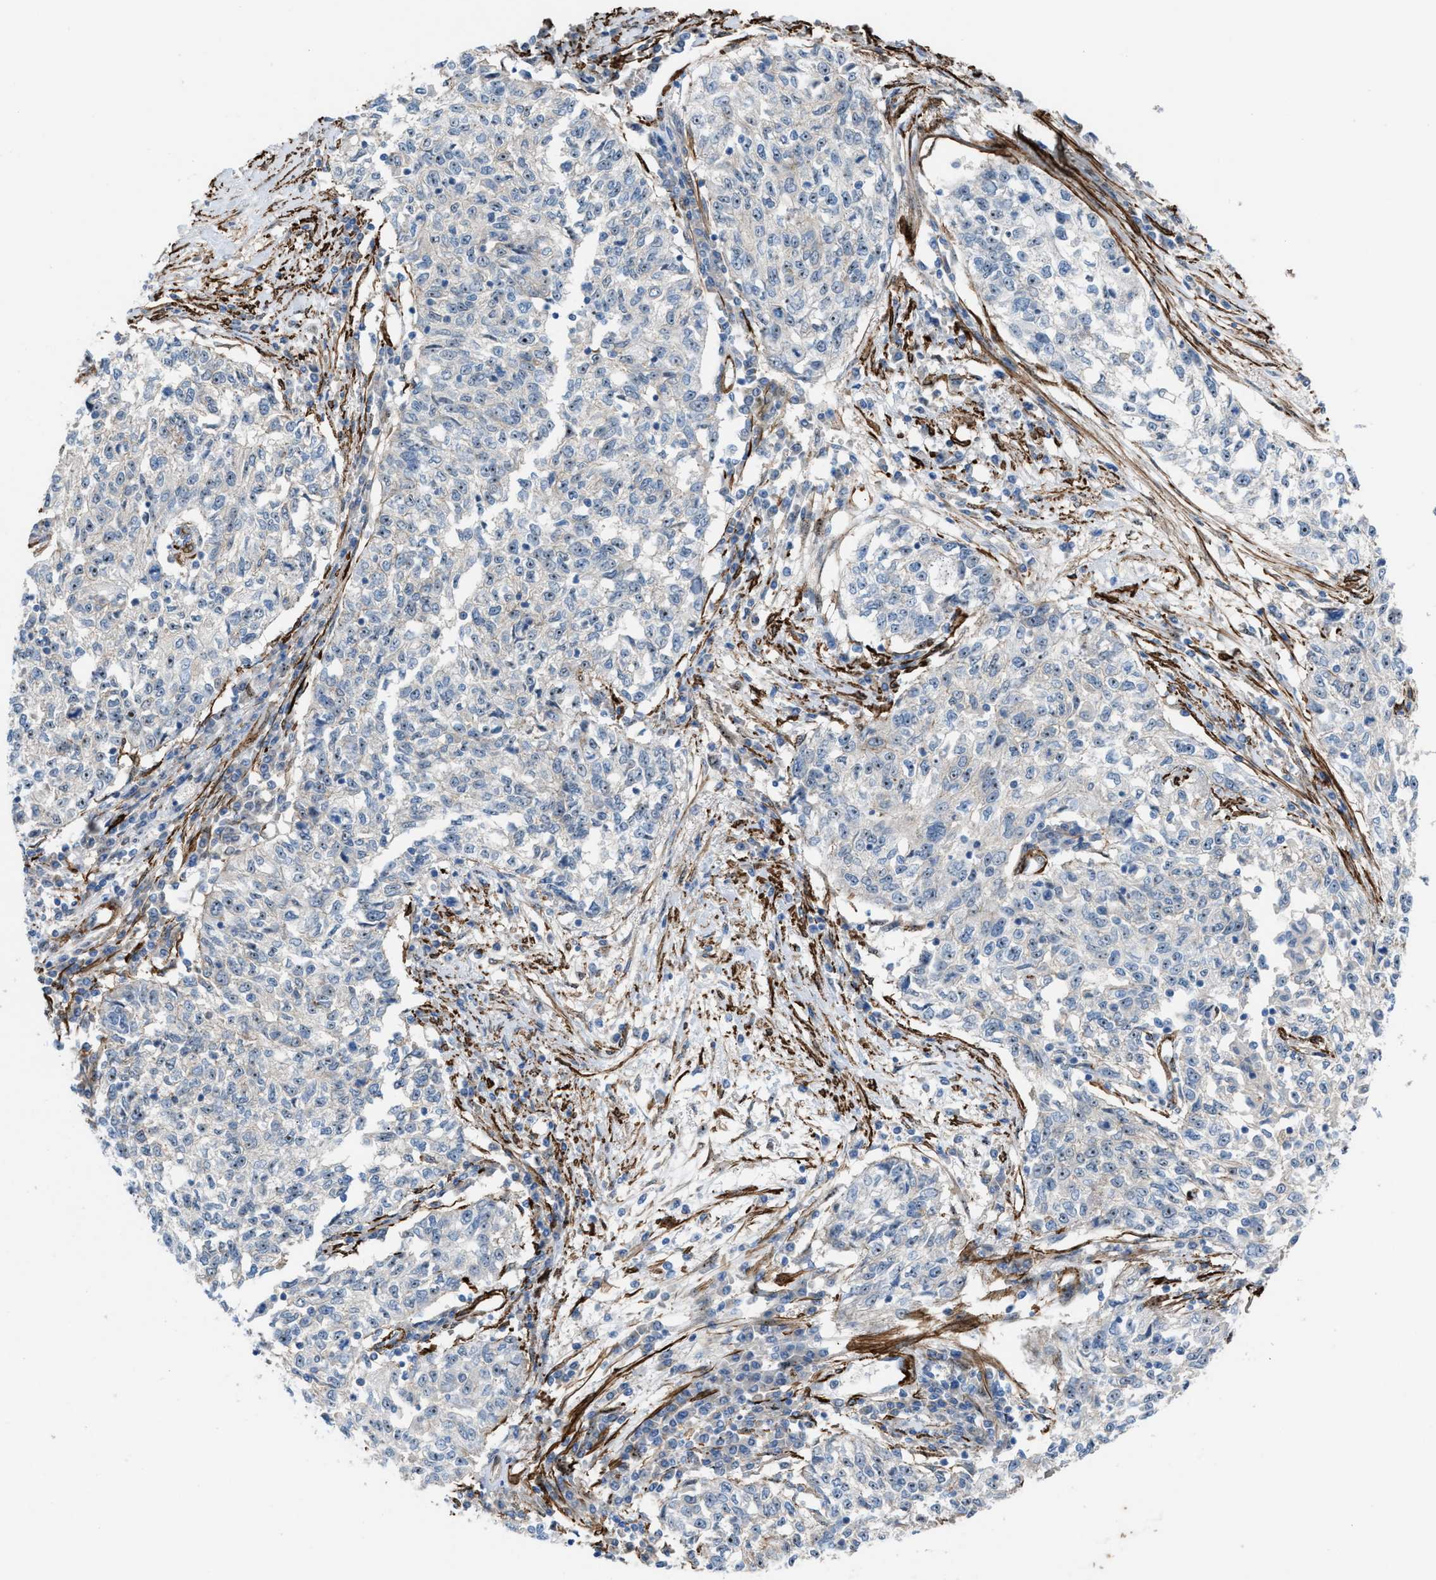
{"staining": {"intensity": "weak", "quantity": "<25%", "location": "nuclear"}, "tissue": "cervical cancer", "cell_type": "Tumor cells", "image_type": "cancer", "snomed": [{"axis": "morphology", "description": "Squamous cell carcinoma, NOS"}, {"axis": "topography", "description": "Cervix"}], "caption": "Immunohistochemical staining of cervical cancer (squamous cell carcinoma) shows no significant expression in tumor cells.", "gene": "NQO2", "patient": {"sex": "female", "age": 57}}